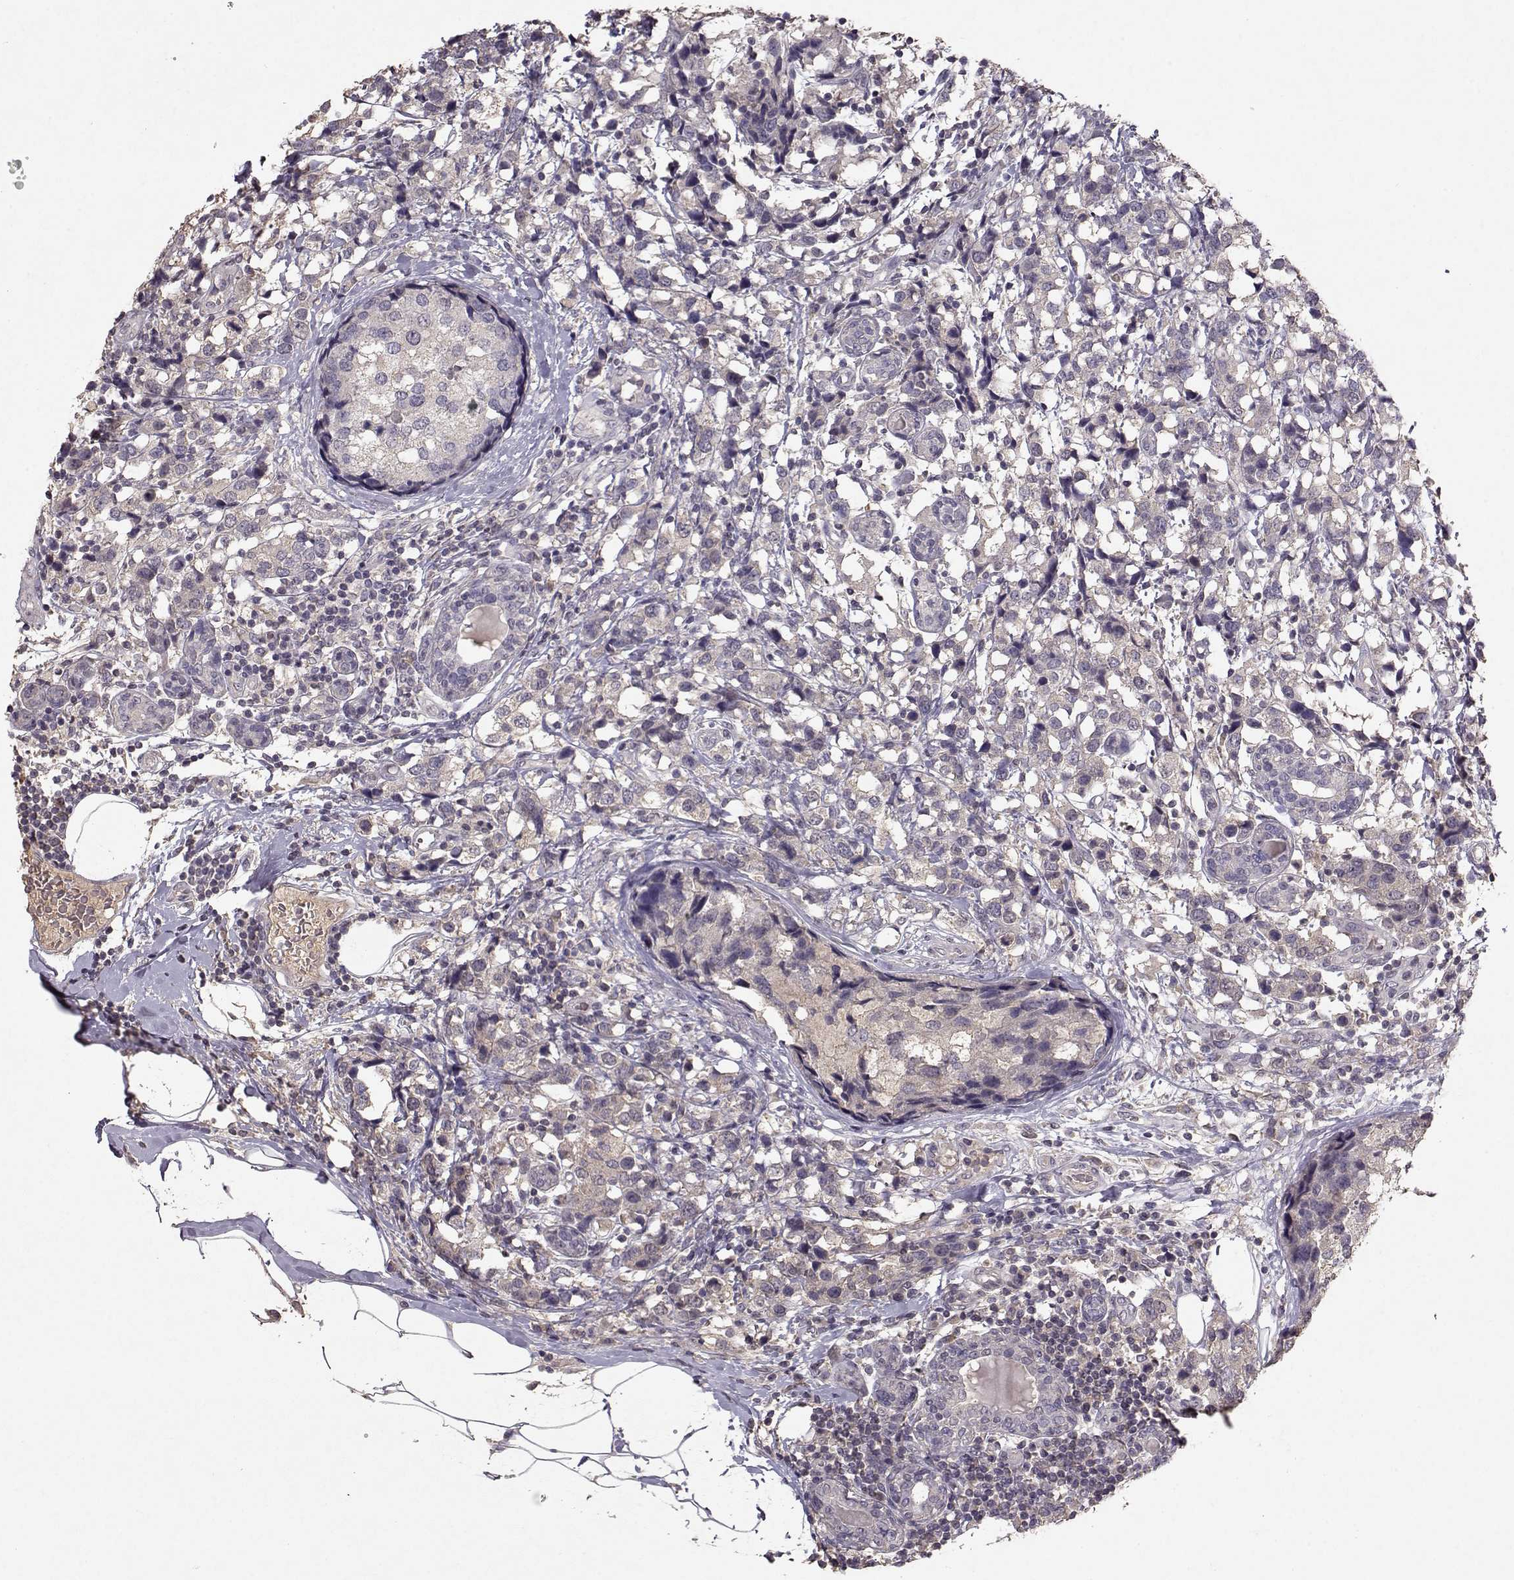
{"staining": {"intensity": "weak", "quantity": "25%-75%", "location": "cytoplasmic/membranous"}, "tissue": "breast cancer", "cell_type": "Tumor cells", "image_type": "cancer", "snomed": [{"axis": "morphology", "description": "Lobular carcinoma"}, {"axis": "topography", "description": "Breast"}], "caption": "There is low levels of weak cytoplasmic/membranous expression in tumor cells of lobular carcinoma (breast), as demonstrated by immunohistochemical staining (brown color).", "gene": "PMCH", "patient": {"sex": "female", "age": 59}}